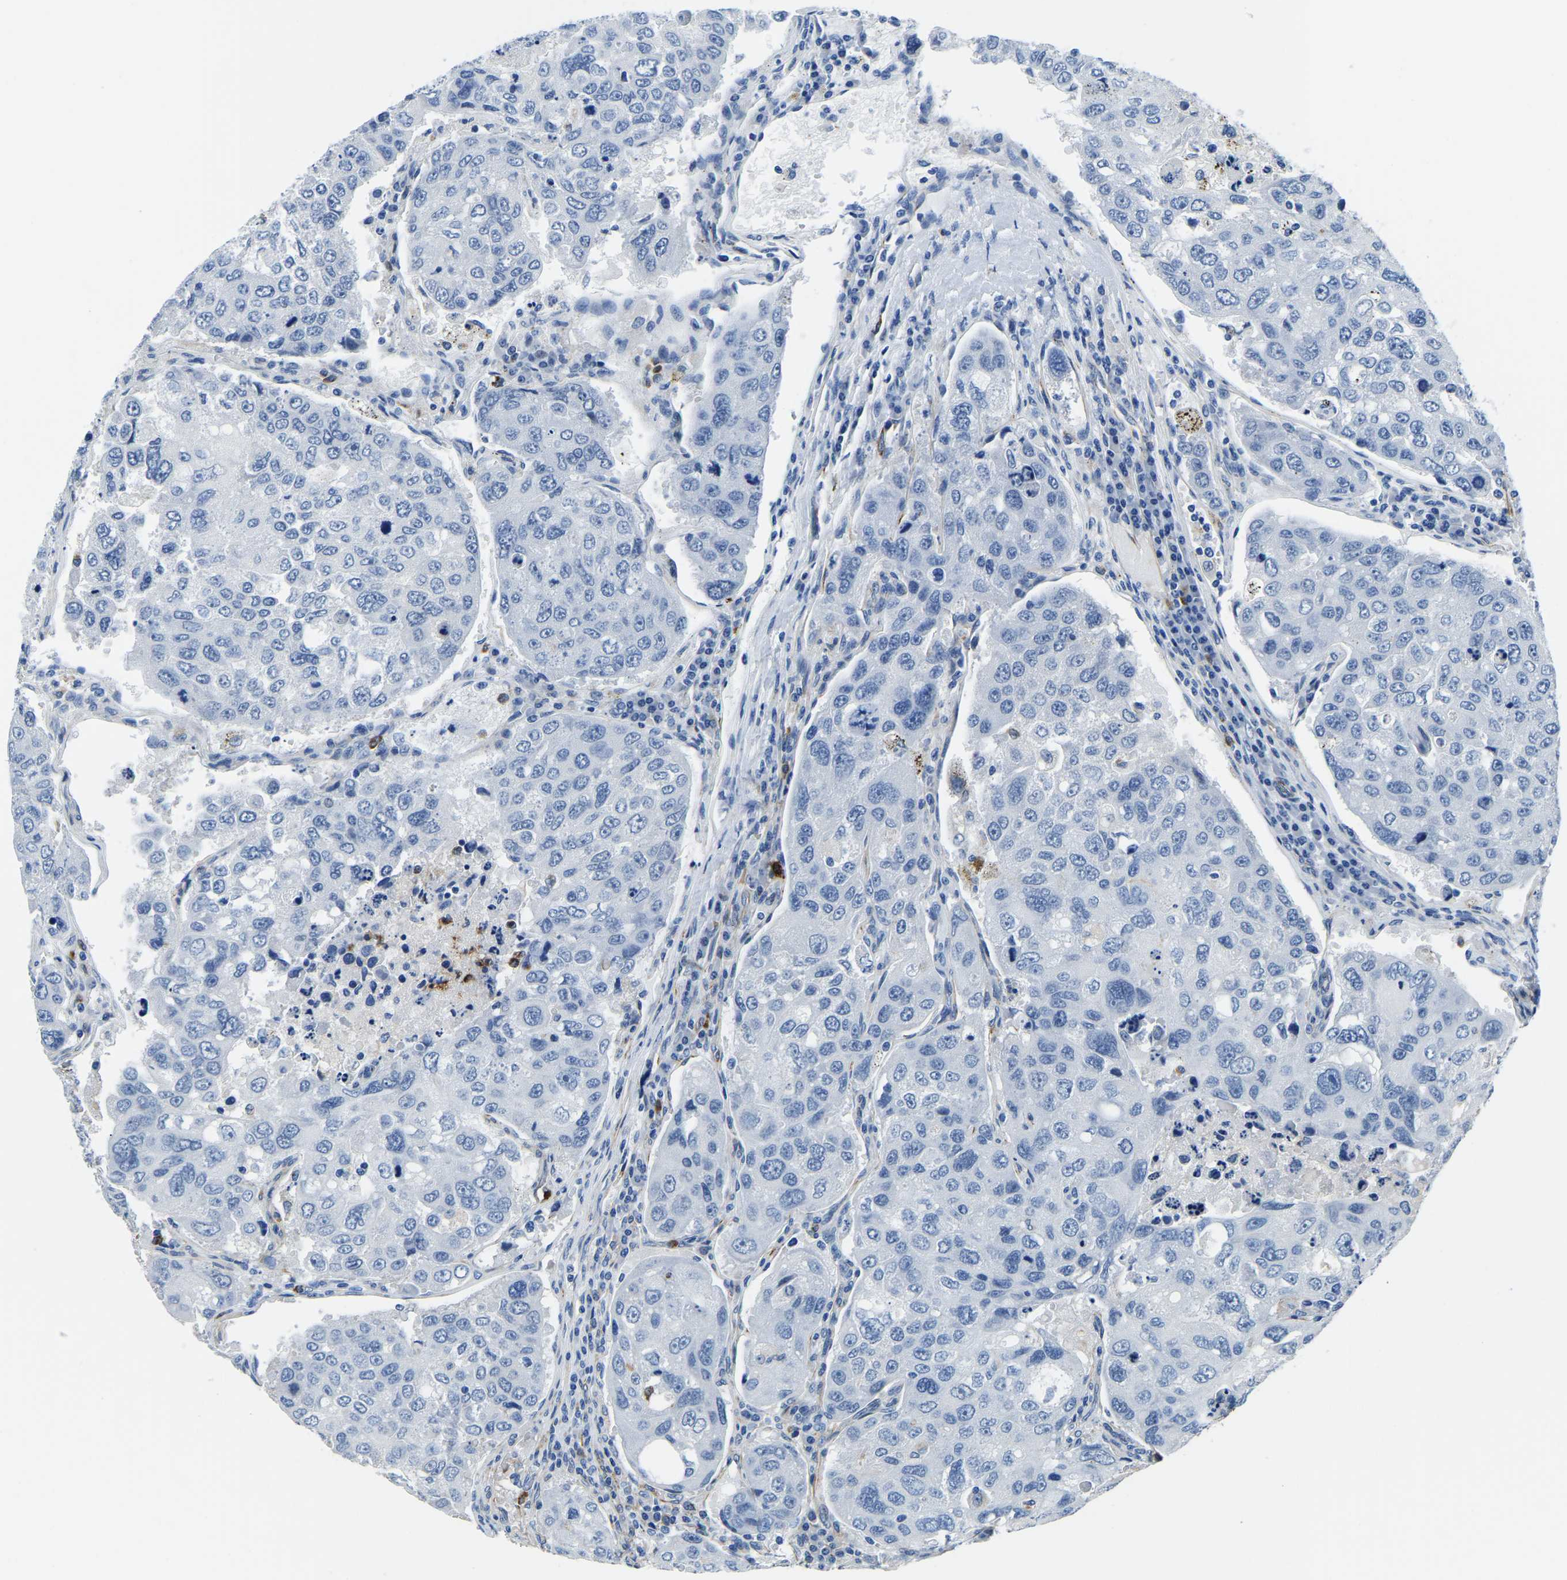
{"staining": {"intensity": "negative", "quantity": "none", "location": "none"}, "tissue": "urothelial cancer", "cell_type": "Tumor cells", "image_type": "cancer", "snomed": [{"axis": "morphology", "description": "Urothelial carcinoma, High grade"}, {"axis": "topography", "description": "Lymph node"}, {"axis": "topography", "description": "Urinary bladder"}], "caption": "An IHC image of urothelial cancer is shown. There is no staining in tumor cells of urothelial cancer.", "gene": "MS4A3", "patient": {"sex": "male", "age": 51}}